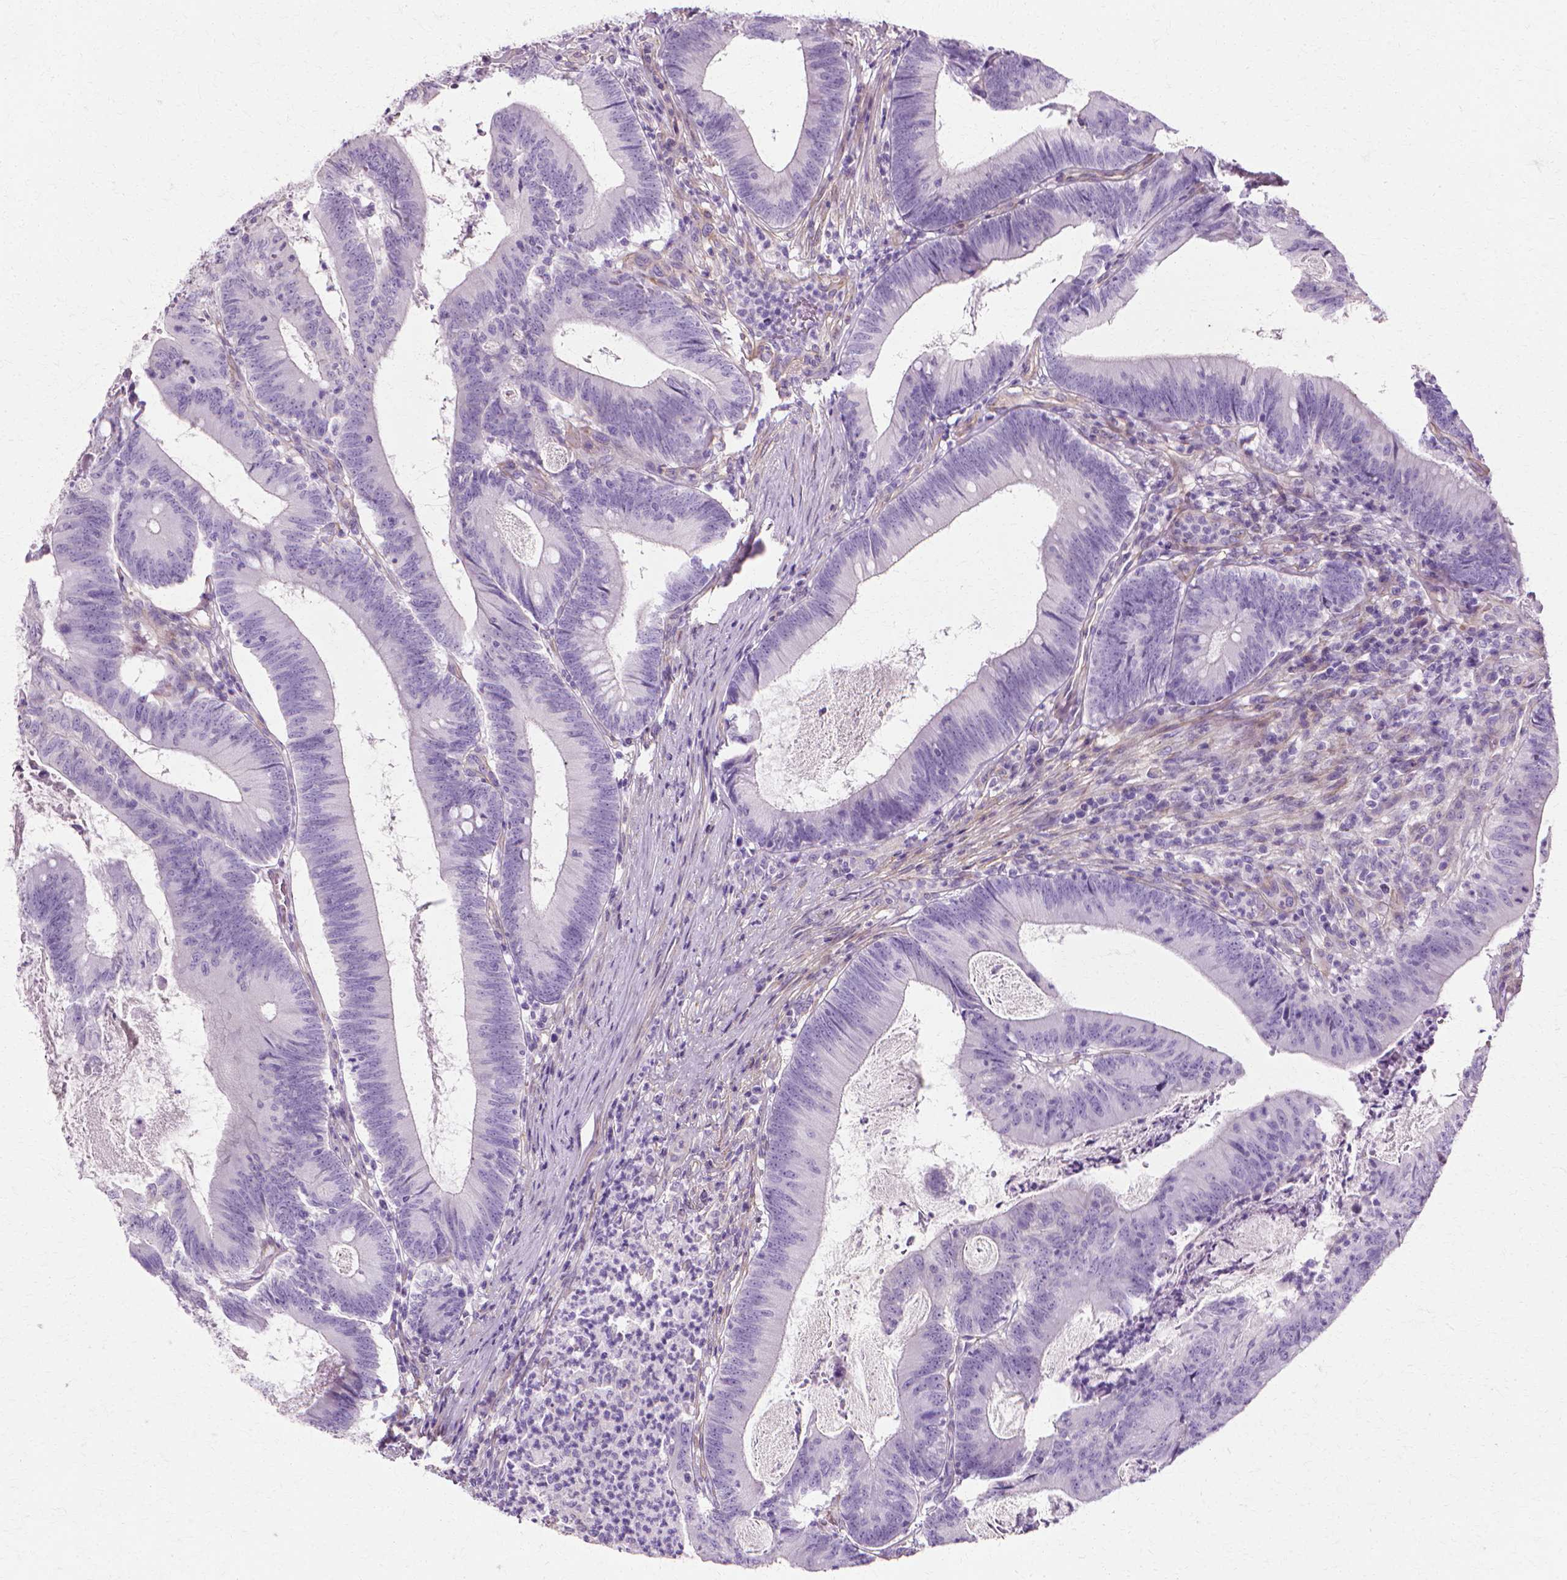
{"staining": {"intensity": "negative", "quantity": "none", "location": "none"}, "tissue": "colorectal cancer", "cell_type": "Tumor cells", "image_type": "cancer", "snomed": [{"axis": "morphology", "description": "Adenocarcinoma, NOS"}, {"axis": "topography", "description": "Colon"}], "caption": "A high-resolution micrograph shows IHC staining of colorectal adenocarcinoma, which demonstrates no significant expression in tumor cells.", "gene": "CFAP157", "patient": {"sex": "female", "age": 70}}